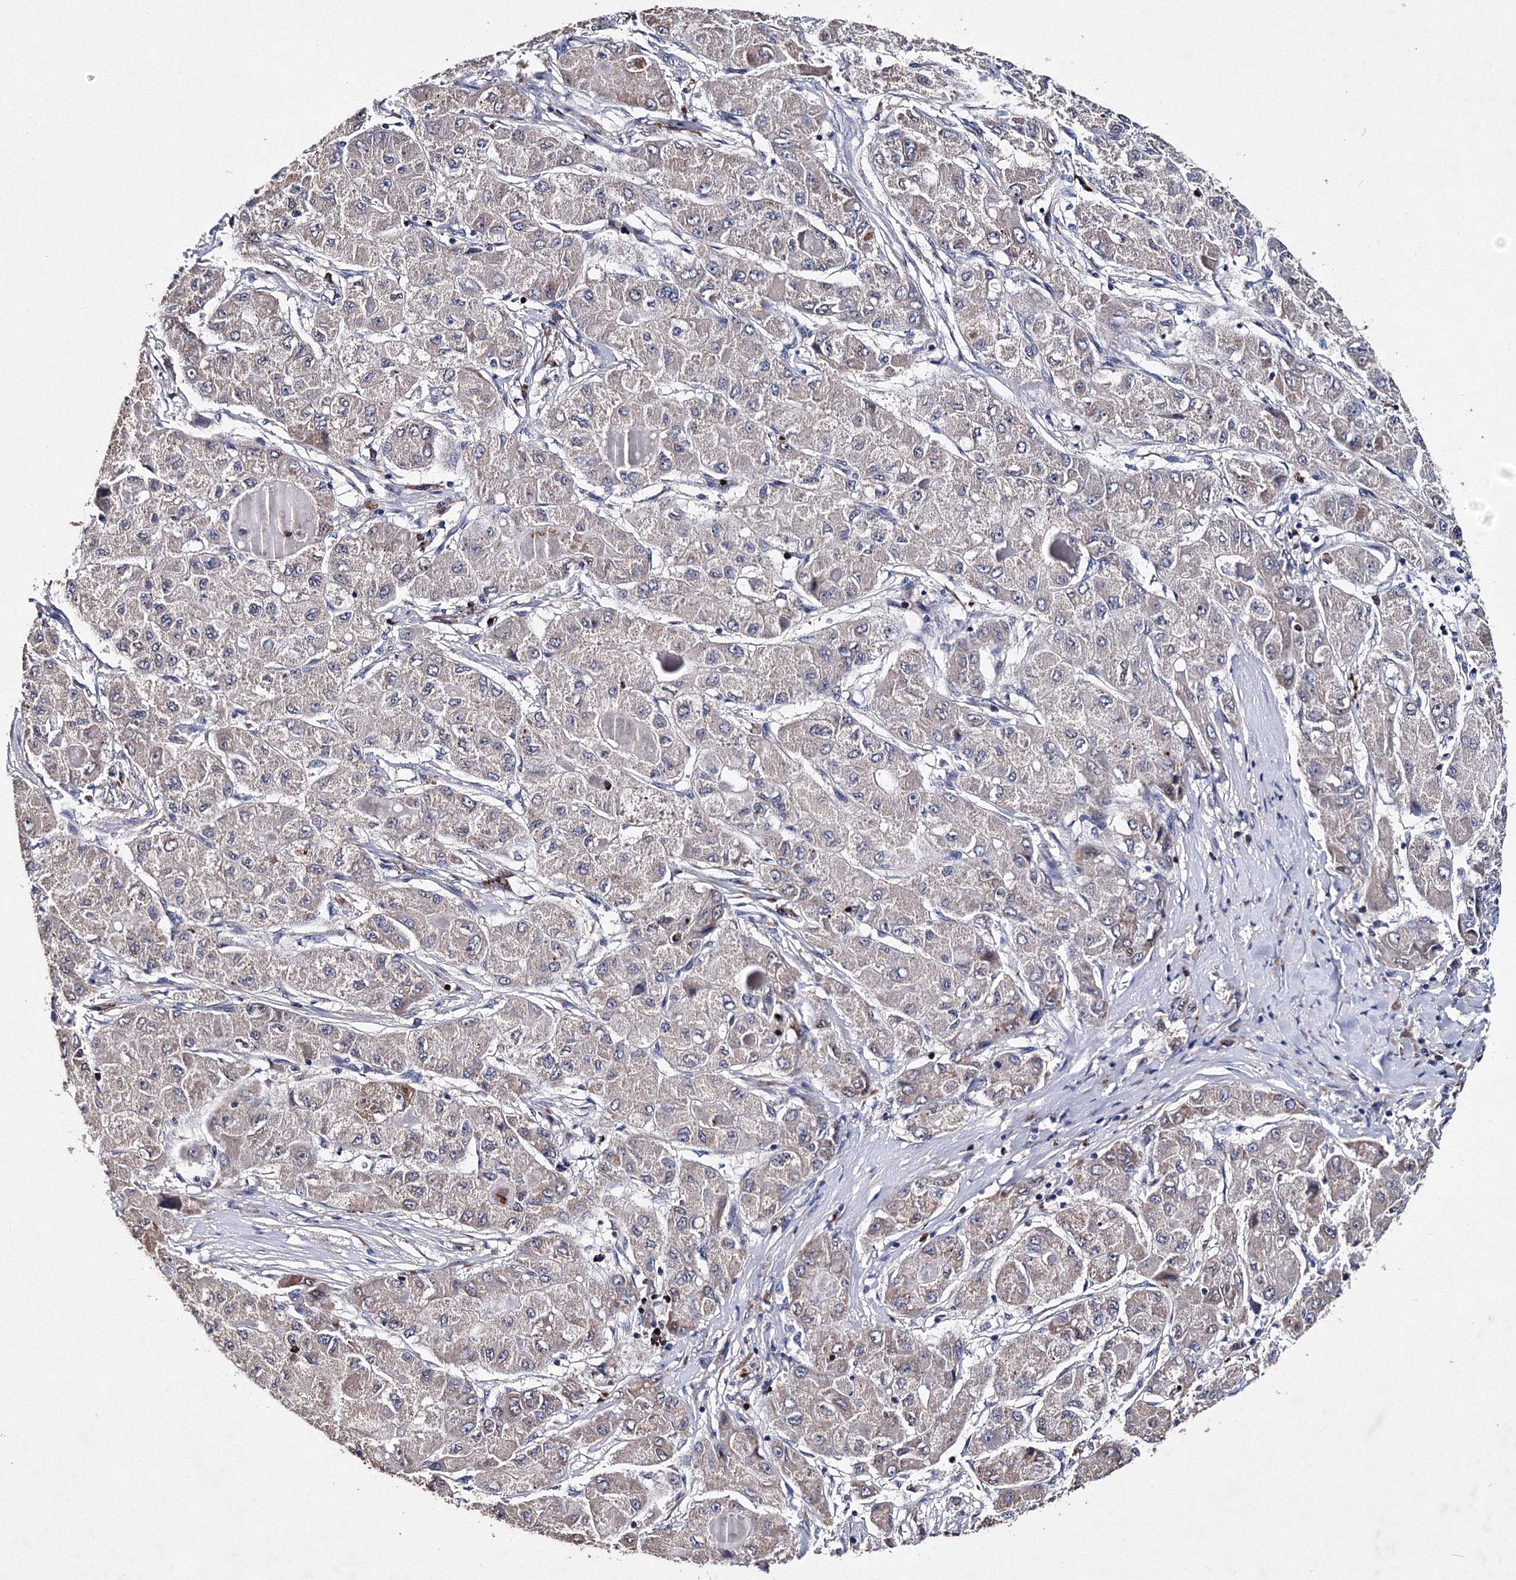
{"staining": {"intensity": "weak", "quantity": "<25%", "location": "cytoplasmic/membranous"}, "tissue": "liver cancer", "cell_type": "Tumor cells", "image_type": "cancer", "snomed": [{"axis": "morphology", "description": "Carcinoma, Hepatocellular, NOS"}, {"axis": "topography", "description": "Liver"}], "caption": "Immunohistochemistry micrograph of neoplastic tissue: human liver cancer stained with DAB reveals no significant protein expression in tumor cells.", "gene": "PHYKPL", "patient": {"sex": "male", "age": 80}}